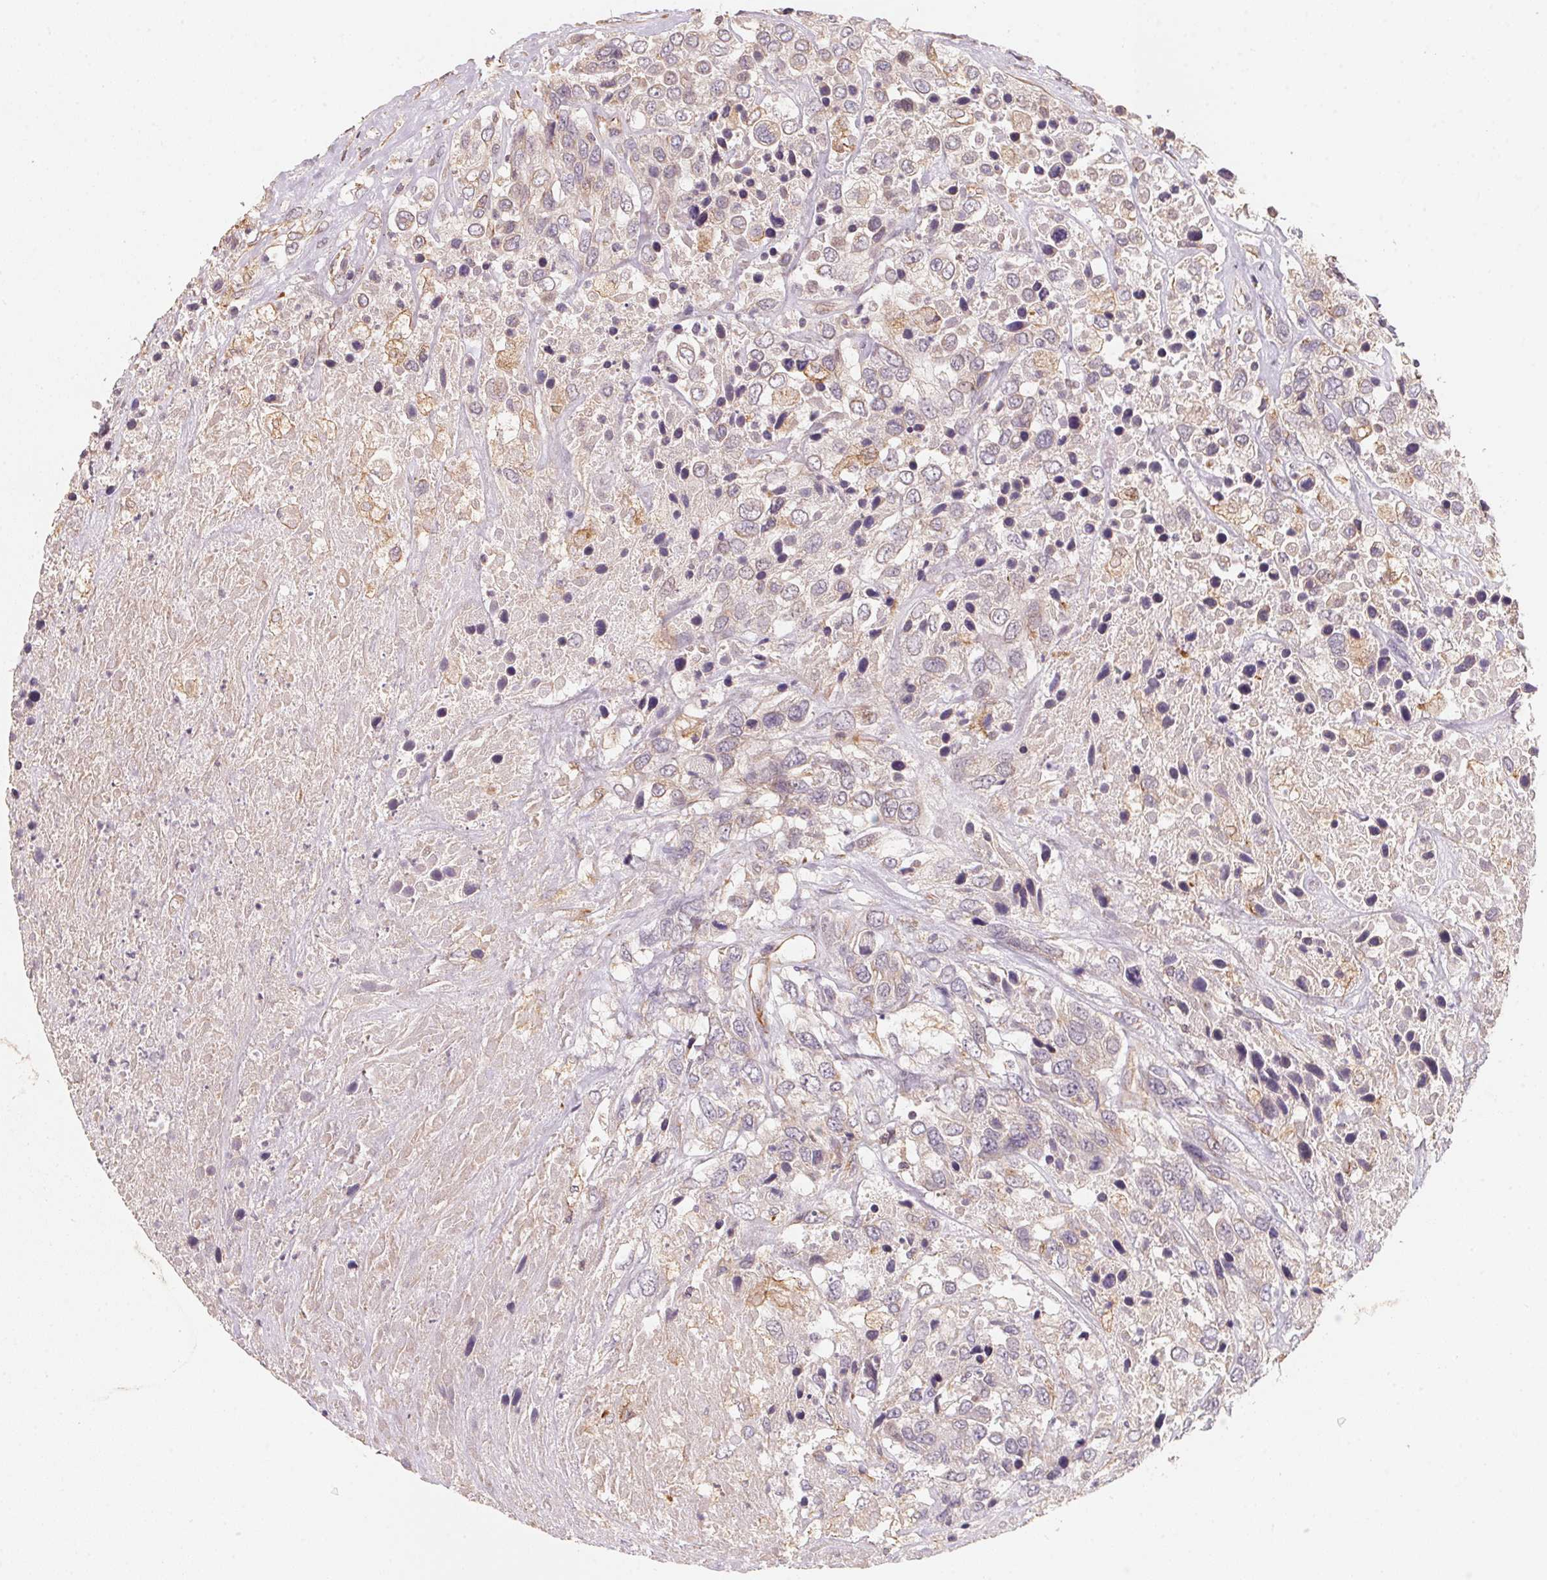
{"staining": {"intensity": "weak", "quantity": "25%-75%", "location": "cytoplasmic/membranous"}, "tissue": "urothelial cancer", "cell_type": "Tumor cells", "image_type": "cancer", "snomed": [{"axis": "morphology", "description": "Urothelial carcinoma, High grade"}, {"axis": "topography", "description": "Urinary bladder"}], "caption": "Protein staining exhibits weak cytoplasmic/membranous positivity in approximately 25%-75% of tumor cells in urothelial carcinoma (high-grade). The staining was performed using DAB (3,3'-diaminobenzidine), with brown indicating positive protein expression. Nuclei are stained blue with hematoxylin.", "gene": "TSPAN12", "patient": {"sex": "female", "age": 70}}